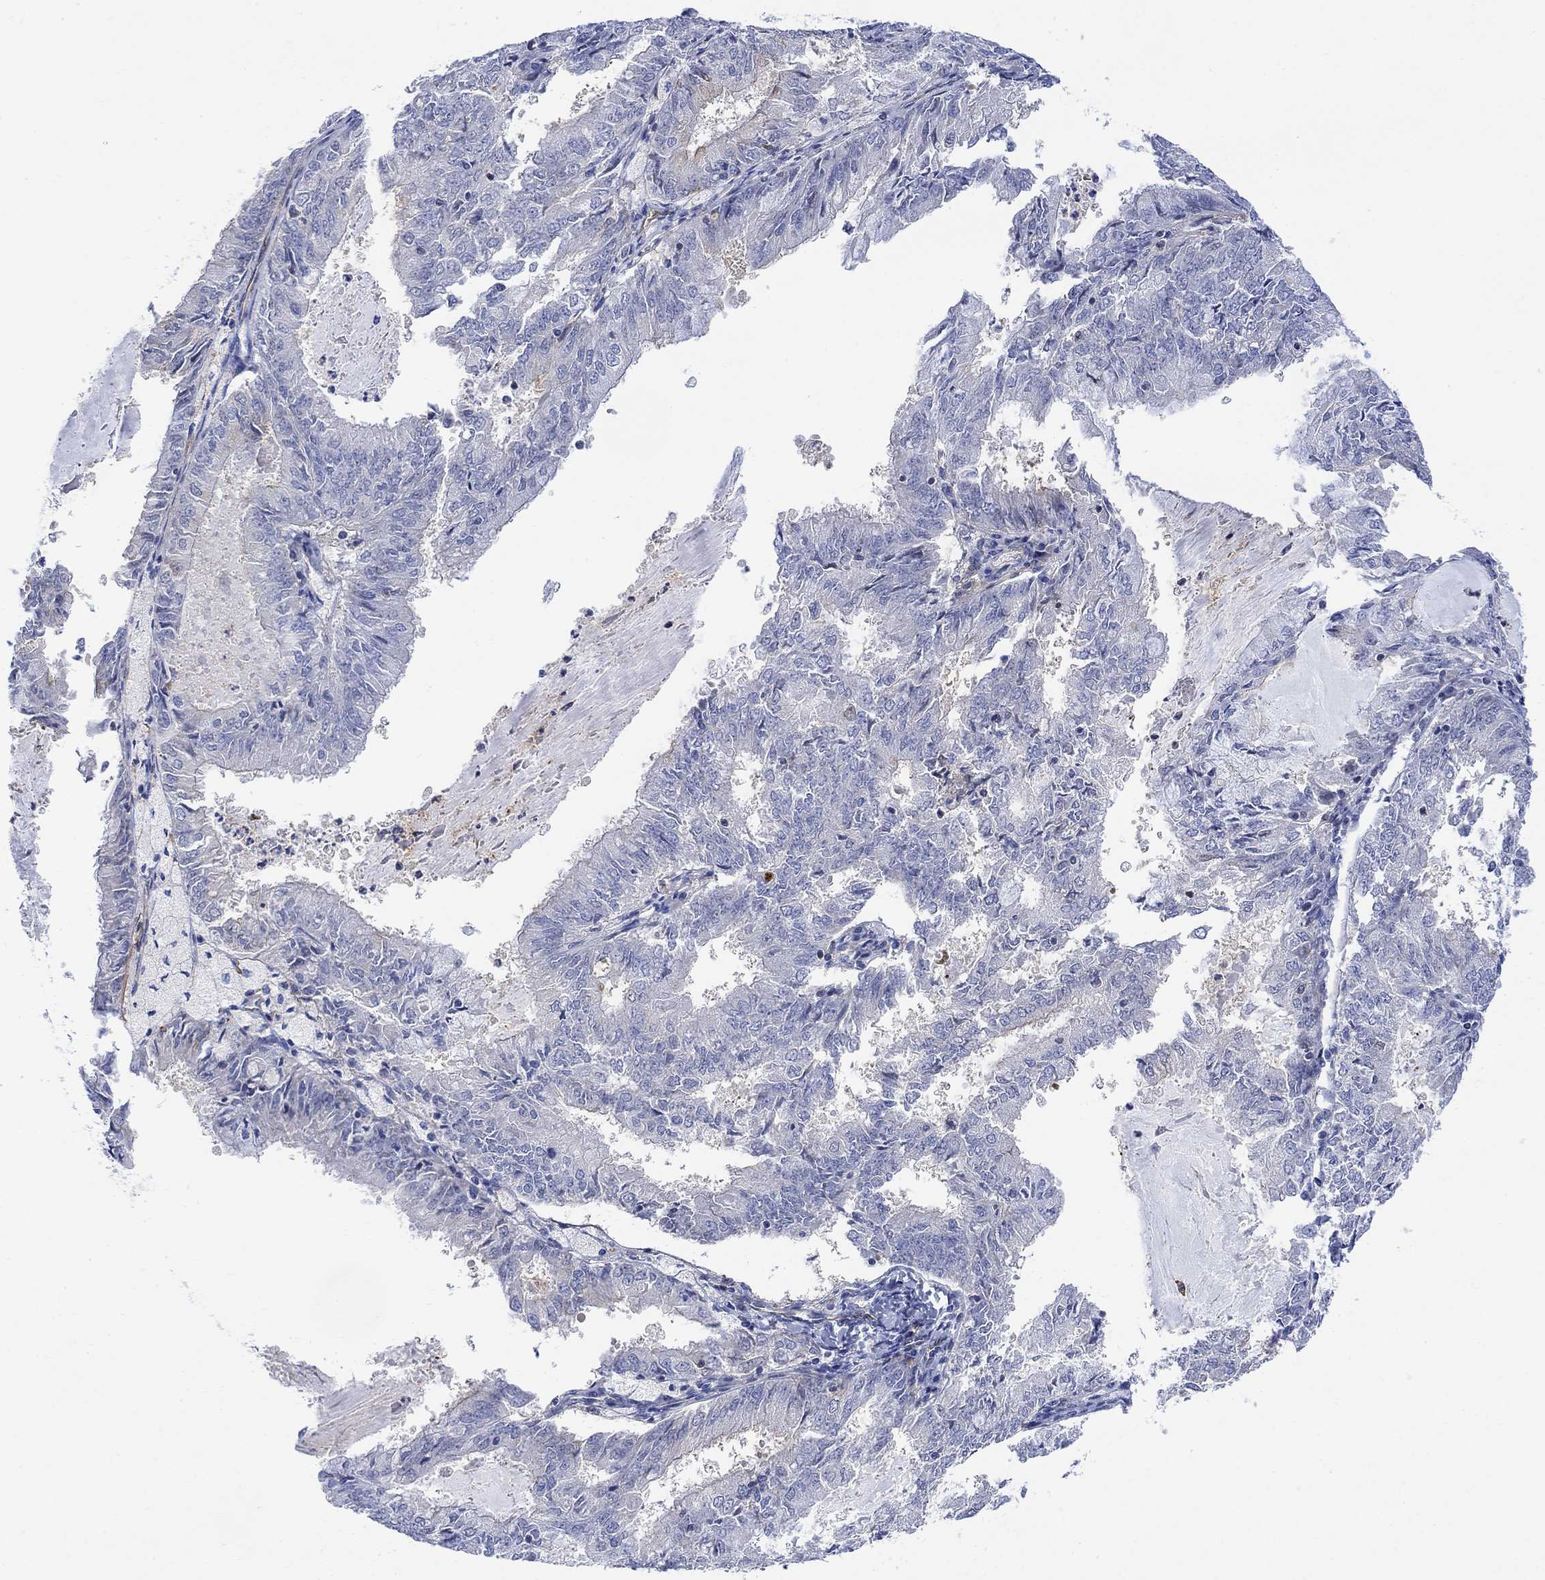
{"staining": {"intensity": "negative", "quantity": "none", "location": "none"}, "tissue": "endometrial cancer", "cell_type": "Tumor cells", "image_type": "cancer", "snomed": [{"axis": "morphology", "description": "Adenocarcinoma, NOS"}, {"axis": "topography", "description": "Endometrium"}], "caption": "An image of endometrial adenocarcinoma stained for a protein demonstrates no brown staining in tumor cells.", "gene": "ARSK", "patient": {"sex": "female", "age": 57}}